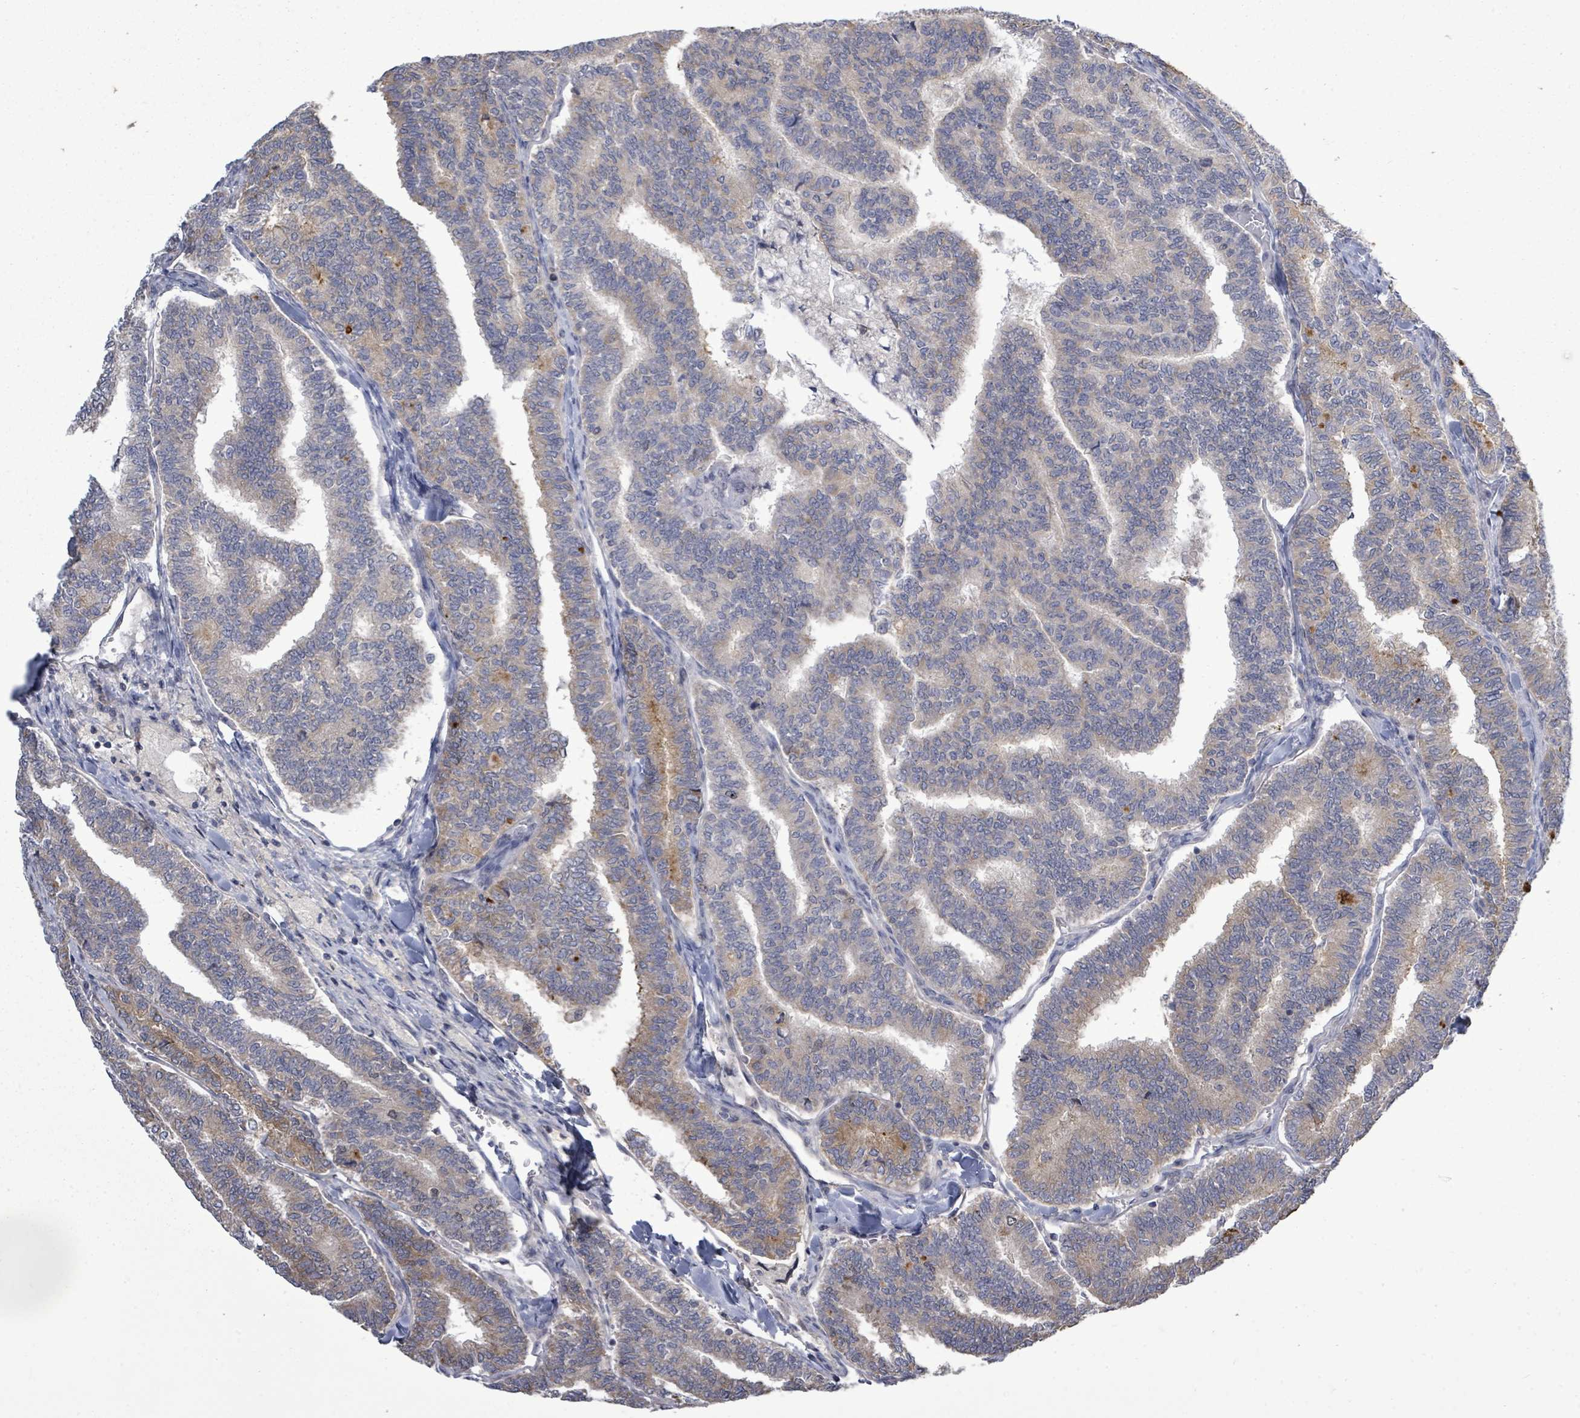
{"staining": {"intensity": "weak", "quantity": "<25%", "location": "cytoplasmic/membranous"}, "tissue": "thyroid cancer", "cell_type": "Tumor cells", "image_type": "cancer", "snomed": [{"axis": "morphology", "description": "Papillary adenocarcinoma, NOS"}, {"axis": "topography", "description": "Thyroid gland"}], "caption": "Immunohistochemistry (IHC) image of neoplastic tissue: thyroid cancer stained with DAB (3,3'-diaminobenzidine) demonstrates no significant protein positivity in tumor cells.", "gene": "PAPSS1", "patient": {"sex": "female", "age": 35}}